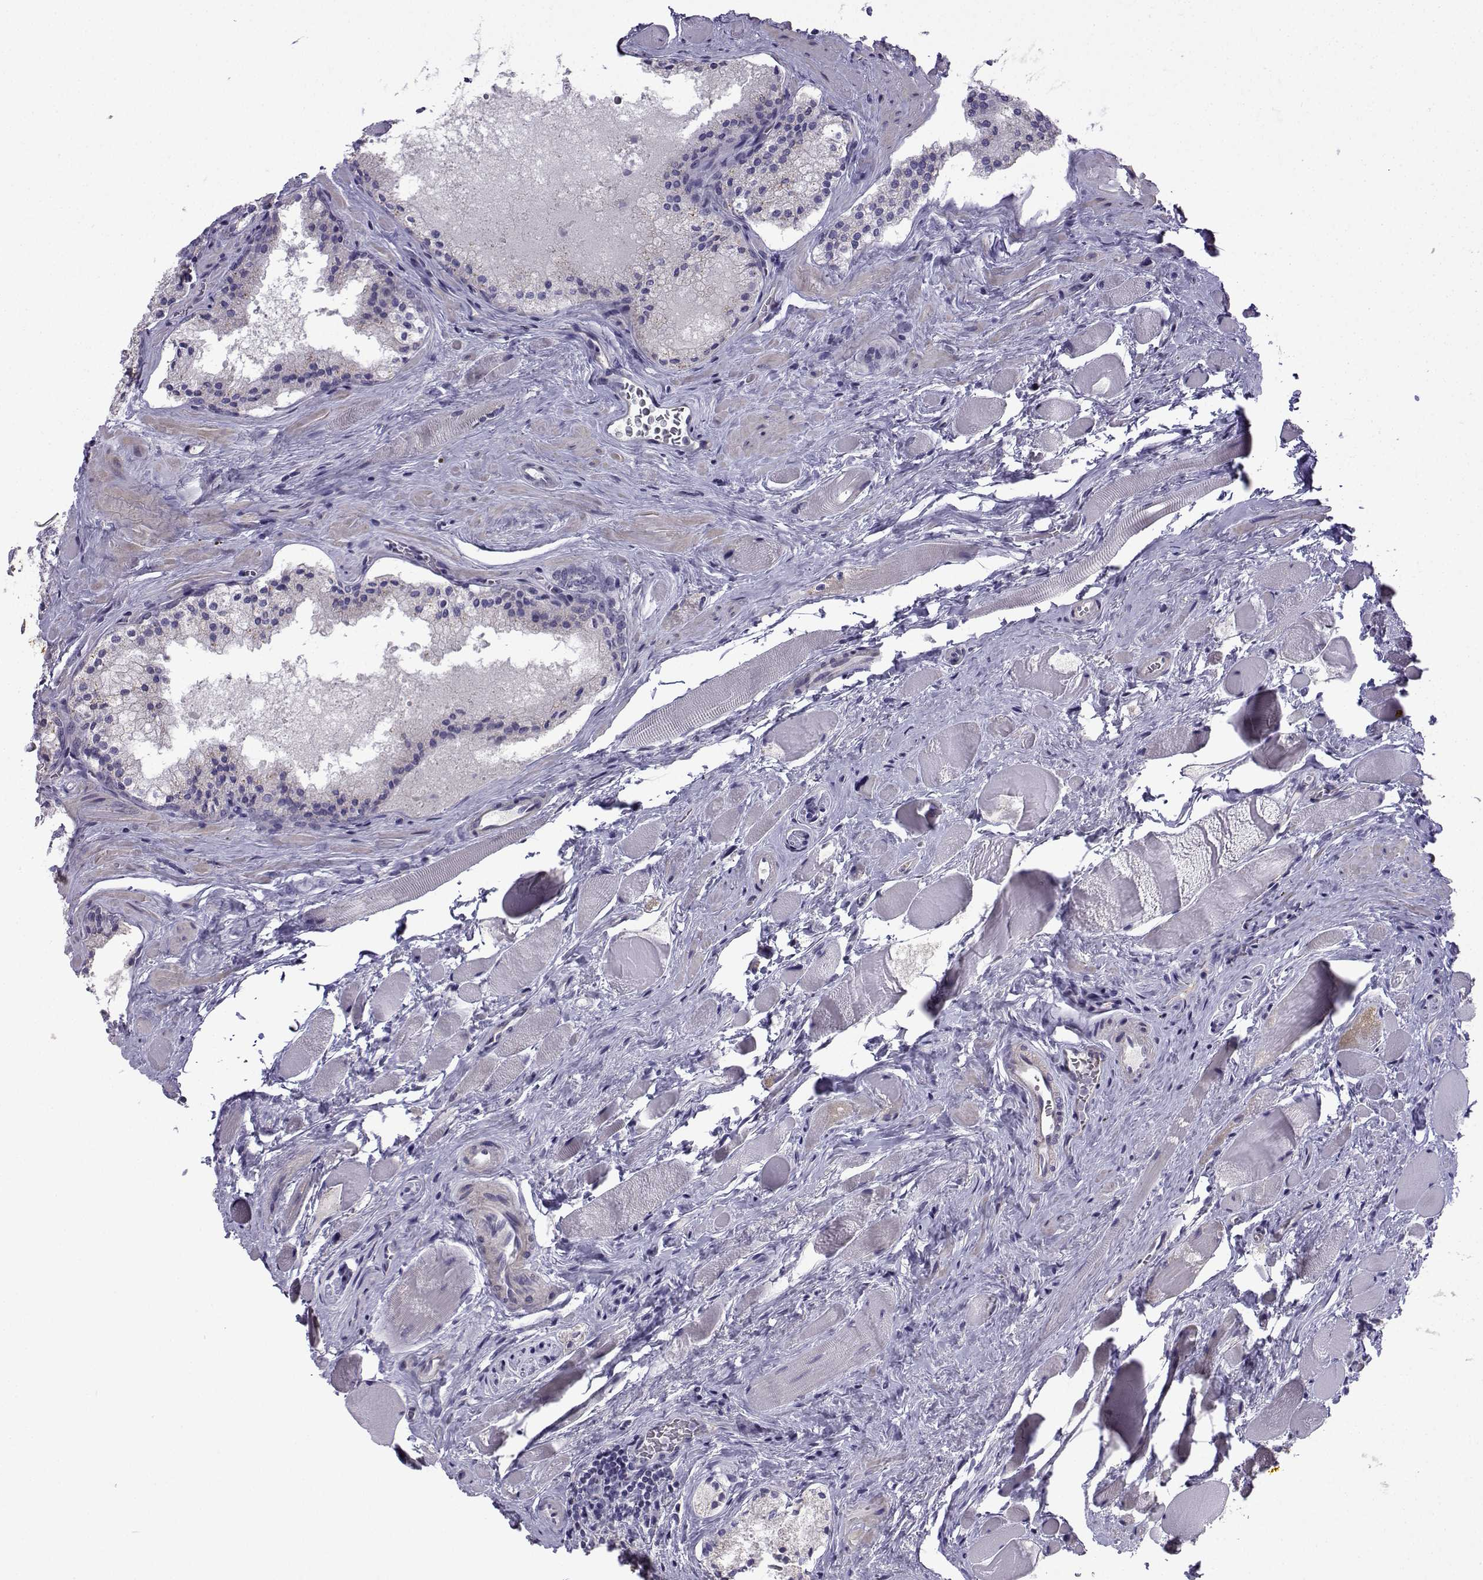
{"staining": {"intensity": "negative", "quantity": "none", "location": "none"}, "tissue": "prostate cancer", "cell_type": "Tumor cells", "image_type": "cancer", "snomed": [{"axis": "morphology", "description": "Adenocarcinoma, NOS"}, {"axis": "morphology", "description": "Adenocarcinoma, High grade"}, {"axis": "topography", "description": "Prostate"}], "caption": "The image demonstrates no significant positivity in tumor cells of prostate cancer.", "gene": "SPACA7", "patient": {"sex": "male", "age": 62}}